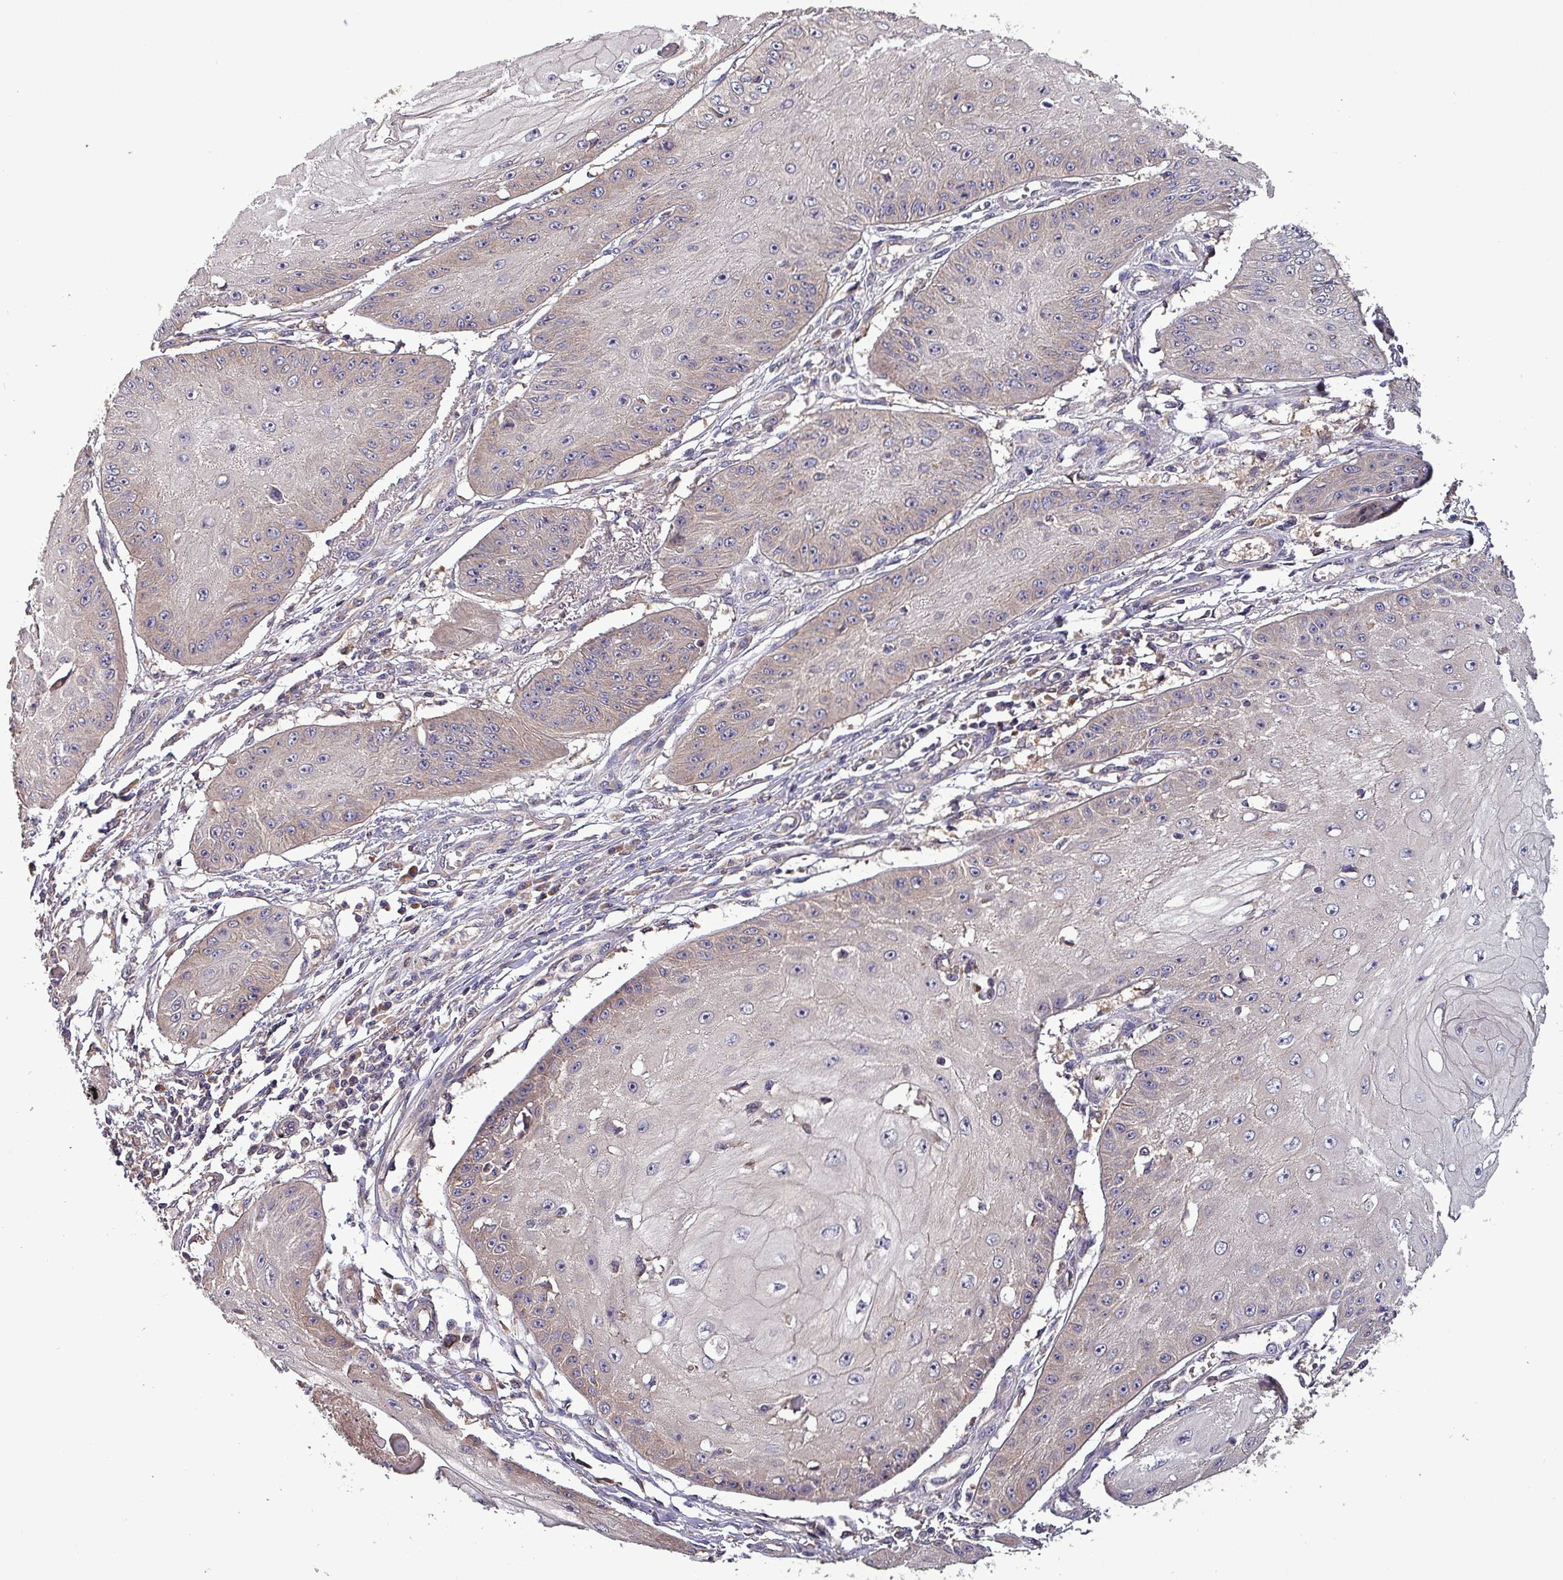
{"staining": {"intensity": "weak", "quantity": "<25%", "location": "cytoplasmic/membranous"}, "tissue": "skin cancer", "cell_type": "Tumor cells", "image_type": "cancer", "snomed": [{"axis": "morphology", "description": "Squamous cell carcinoma, NOS"}, {"axis": "topography", "description": "Skin"}], "caption": "DAB immunohistochemical staining of squamous cell carcinoma (skin) reveals no significant positivity in tumor cells. (Brightfield microscopy of DAB (3,3'-diaminobenzidine) immunohistochemistry at high magnification).", "gene": "PAFAH1B2", "patient": {"sex": "male", "age": 70}}